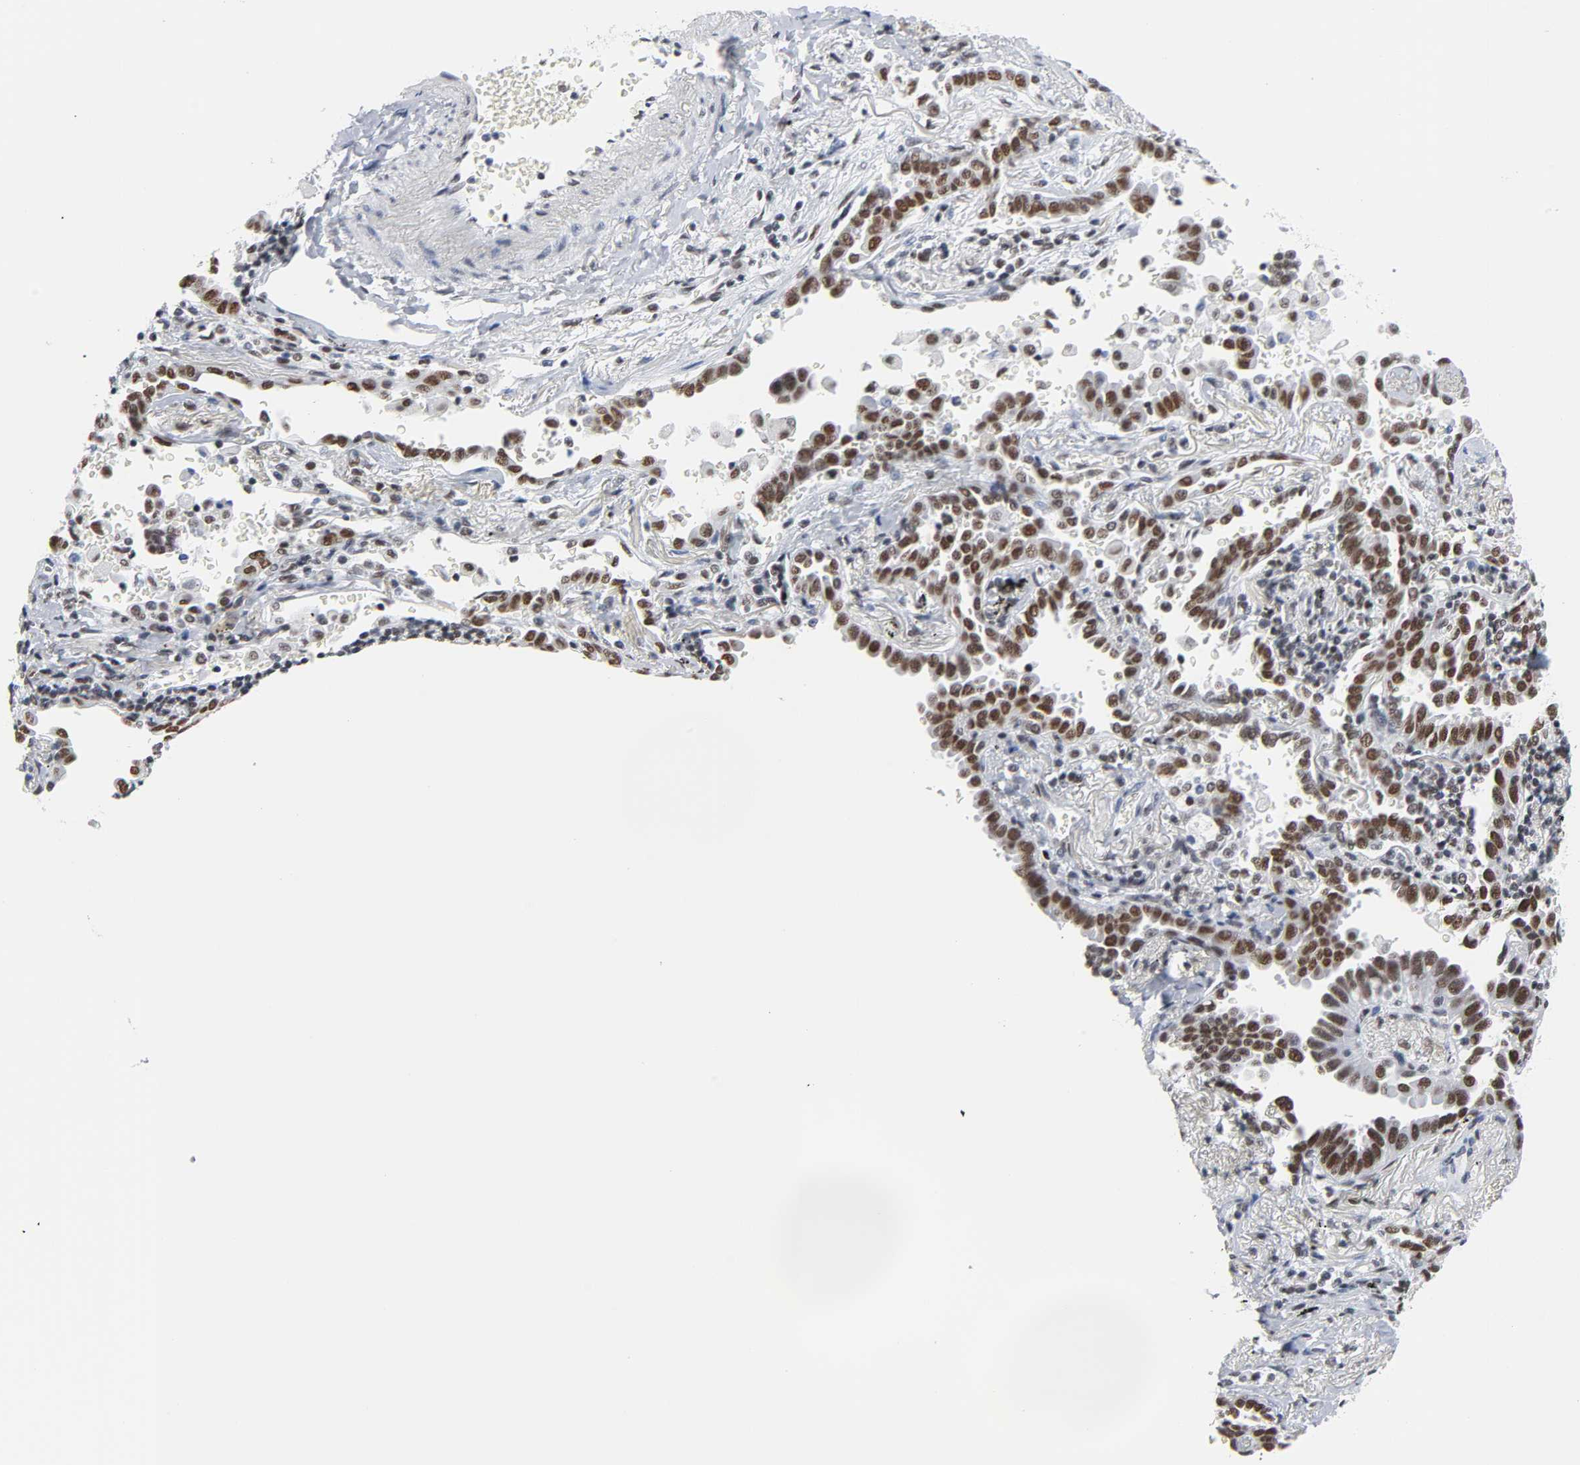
{"staining": {"intensity": "moderate", "quantity": ">75%", "location": "nuclear"}, "tissue": "lung cancer", "cell_type": "Tumor cells", "image_type": "cancer", "snomed": [{"axis": "morphology", "description": "Adenocarcinoma, NOS"}, {"axis": "topography", "description": "Lung"}], "caption": "Immunohistochemical staining of human lung adenocarcinoma reveals moderate nuclear protein staining in about >75% of tumor cells.", "gene": "CSTF2", "patient": {"sex": "female", "age": 64}}